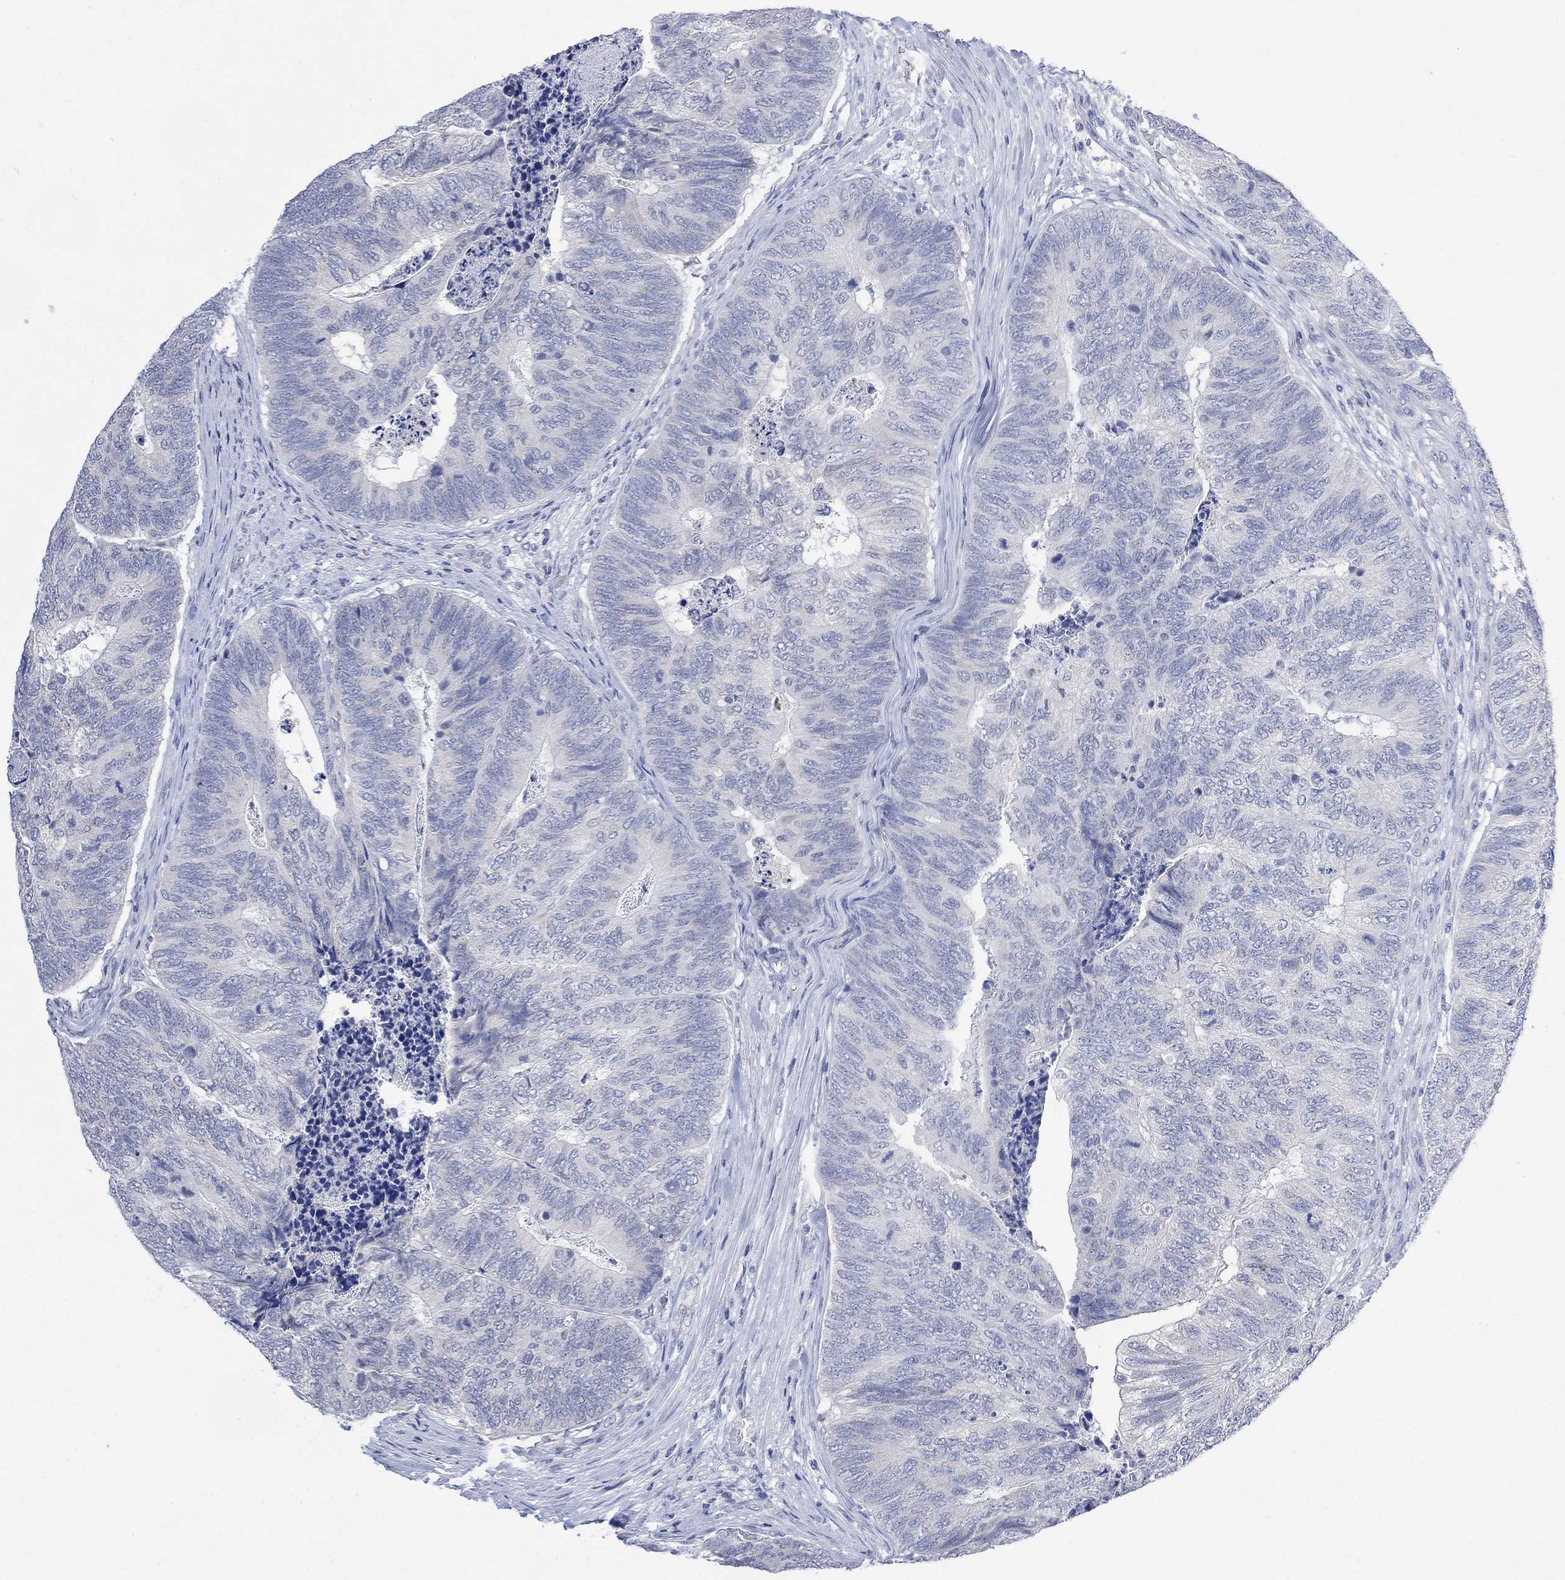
{"staining": {"intensity": "negative", "quantity": "none", "location": "none"}, "tissue": "colorectal cancer", "cell_type": "Tumor cells", "image_type": "cancer", "snomed": [{"axis": "morphology", "description": "Adenocarcinoma, NOS"}, {"axis": "topography", "description": "Colon"}], "caption": "The histopathology image reveals no staining of tumor cells in colorectal cancer.", "gene": "FBP2", "patient": {"sex": "female", "age": 67}}